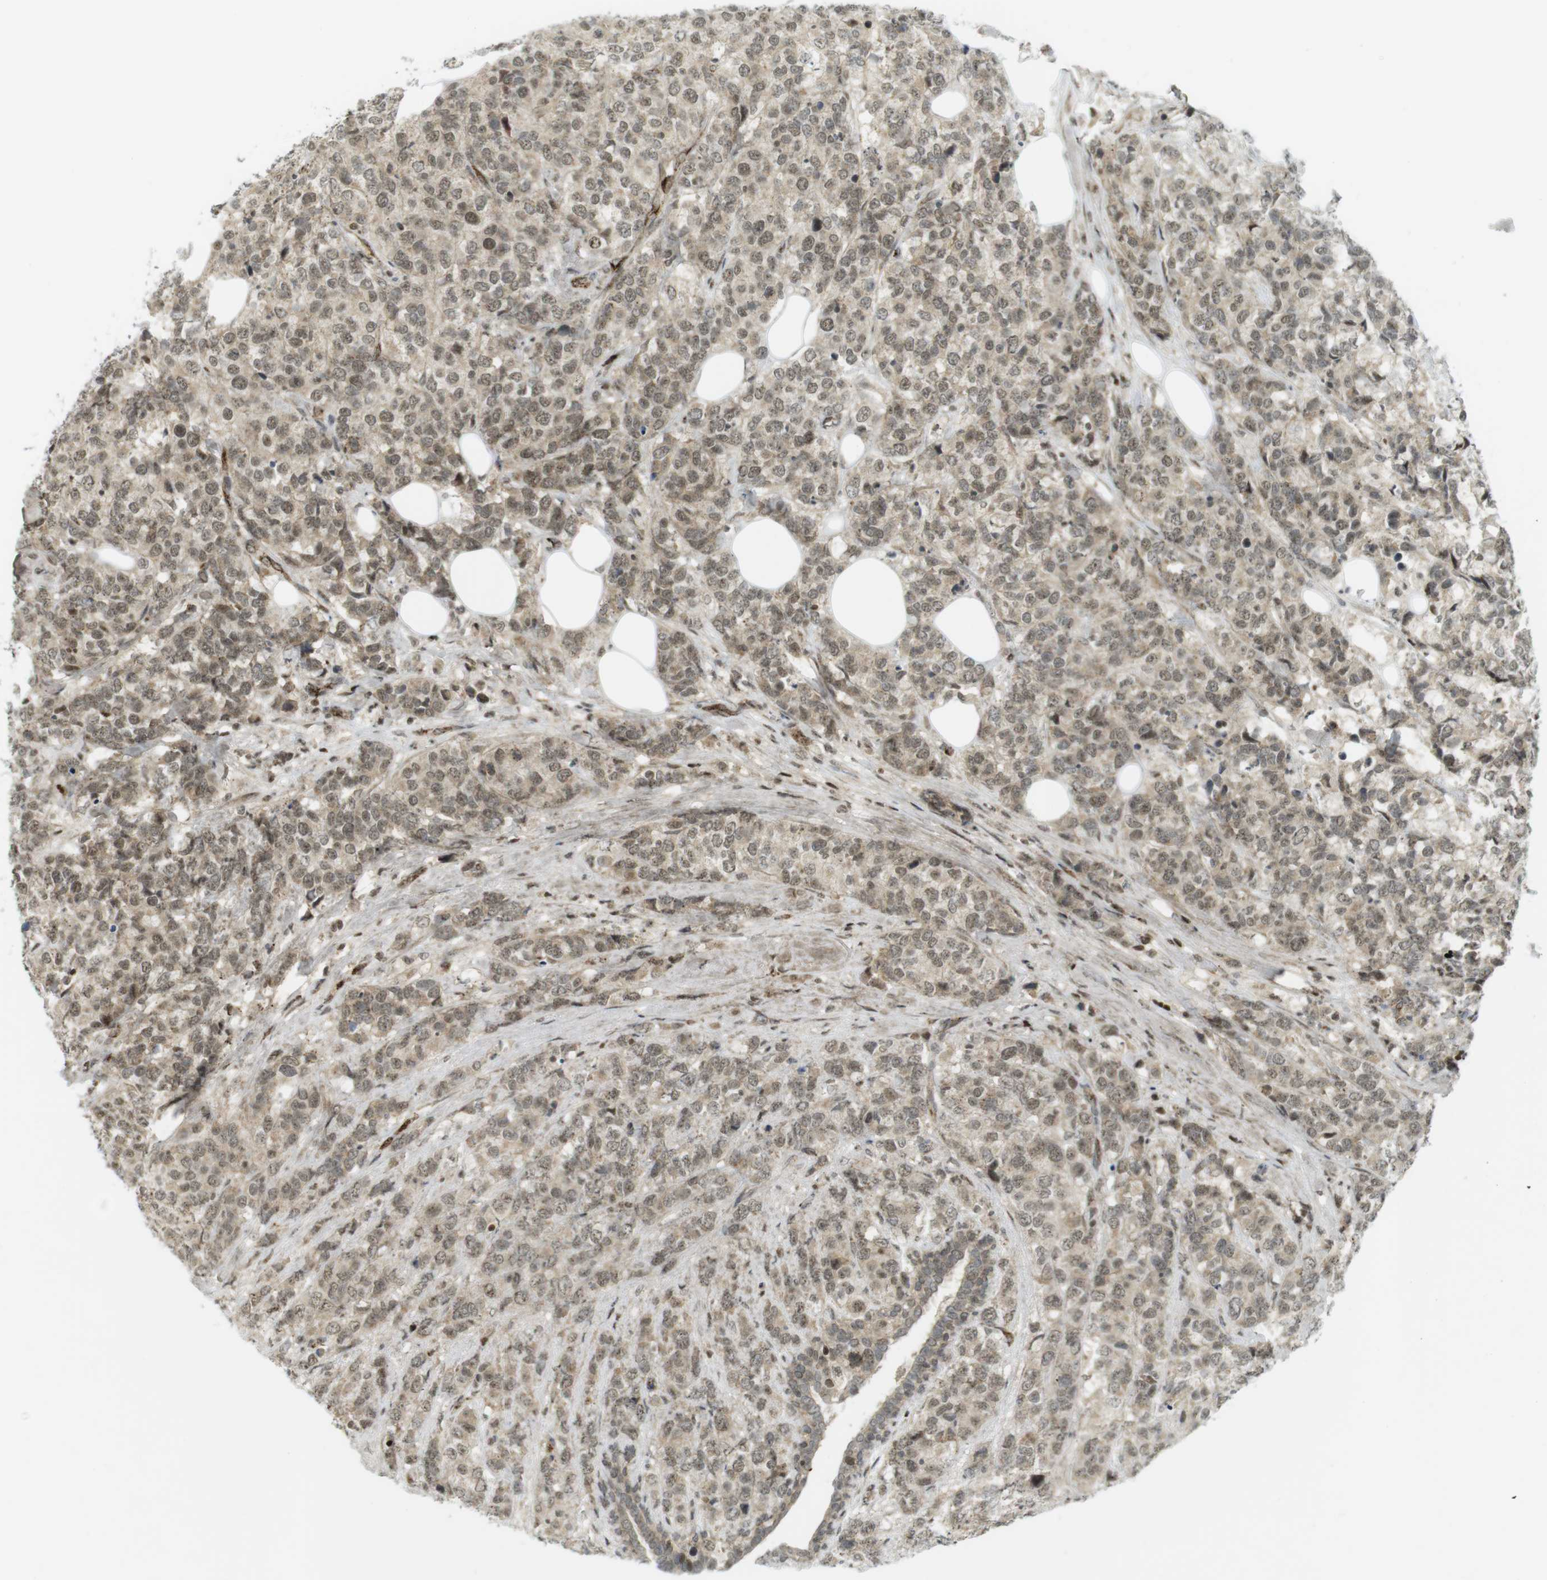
{"staining": {"intensity": "weak", "quantity": ">75%", "location": "cytoplasmic/membranous,nuclear"}, "tissue": "breast cancer", "cell_type": "Tumor cells", "image_type": "cancer", "snomed": [{"axis": "morphology", "description": "Lobular carcinoma"}, {"axis": "topography", "description": "Breast"}], "caption": "Immunohistochemistry (IHC) histopathology image of lobular carcinoma (breast) stained for a protein (brown), which reveals low levels of weak cytoplasmic/membranous and nuclear expression in approximately >75% of tumor cells.", "gene": "PPP1R13B", "patient": {"sex": "female", "age": 59}}